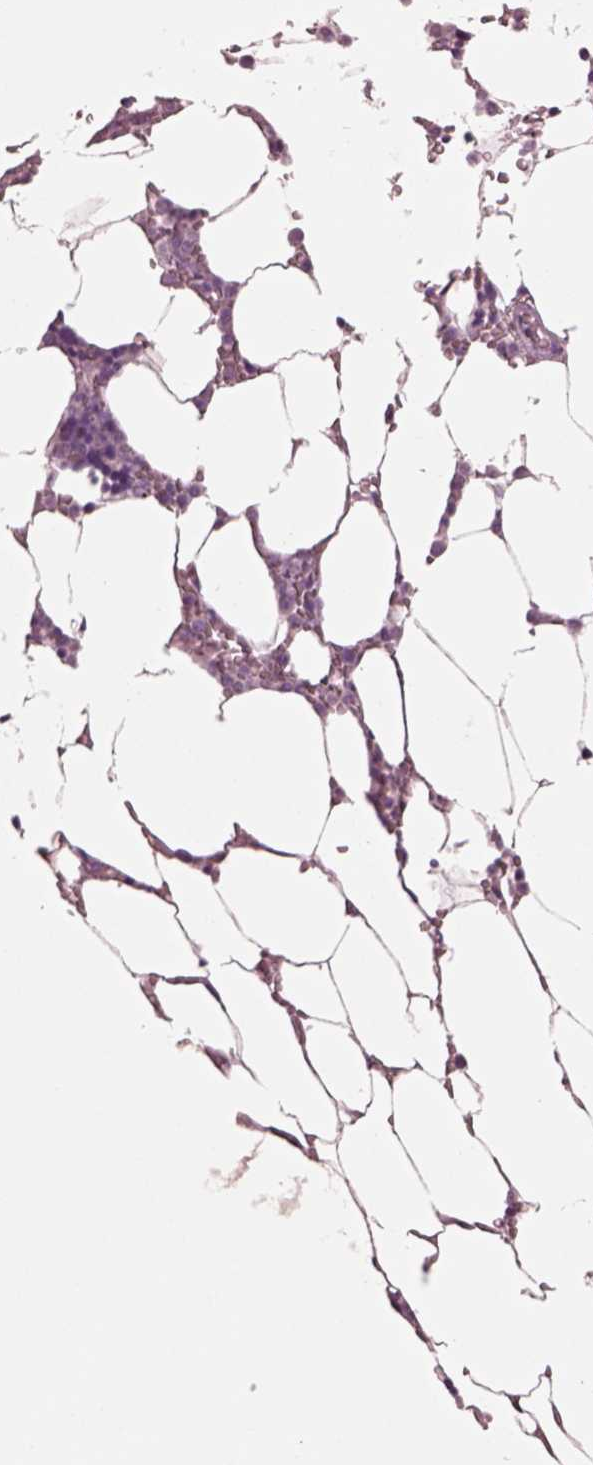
{"staining": {"intensity": "negative", "quantity": "none", "location": "none"}, "tissue": "bone marrow", "cell_type": "Hematopoietic cells", "image_type": "normal", "snomed": [{"axis": "morphology", "description": "Normal tissue, NOS"}, {"axis": "topography", "description": "Bone marrow"}], "caption": "Immunohistochemistry photomicrograph of unremarkable human bone marrow stained for a protein (brown), which reveals no expression in hematopoietic cells.", "gene": "SOX9", "patient": {"sex": "female", "age": 52}}